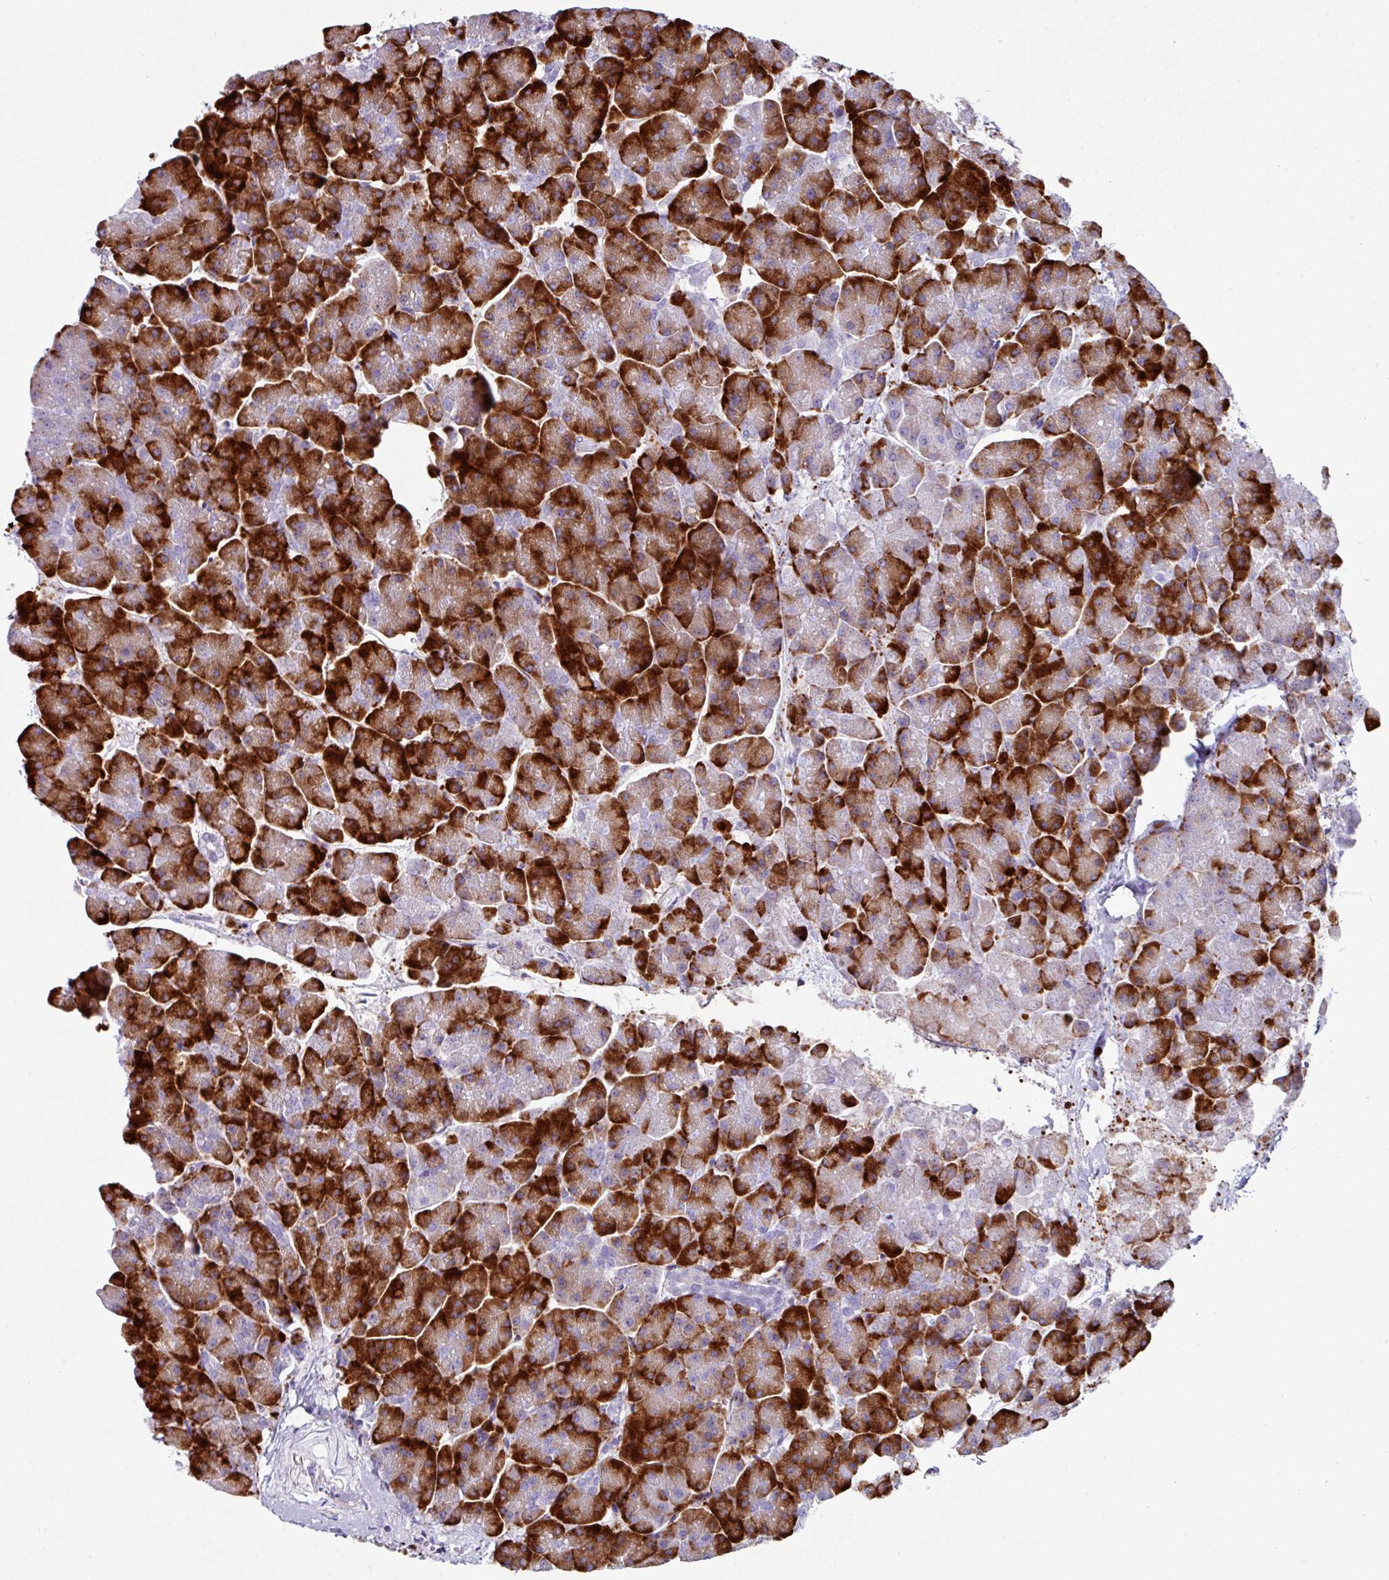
{"staining": {"intensity": "strong", "quantity": ">75%", "location": "cytoplasmic/membranous"}, "tissue": "pancreas", "cell_type": "Exocrine glandular cells", "image_type": "normal", "snomed": [{"axis": "morphology", "description": "Normal tissue, NOS"}, {"axis": "topography", "description": "Pancreas"}, {"axis": "topography", "description": "Peripheral nerve tissue"}], "caption": "Pancreas stained for a protein (brown) reveals strong cytoplasmic/membranous positive positivity in approximately >75% of exocrine glandular cells.", "gene": "BMS1", "patient": {"sex": "male", "age": 54}}